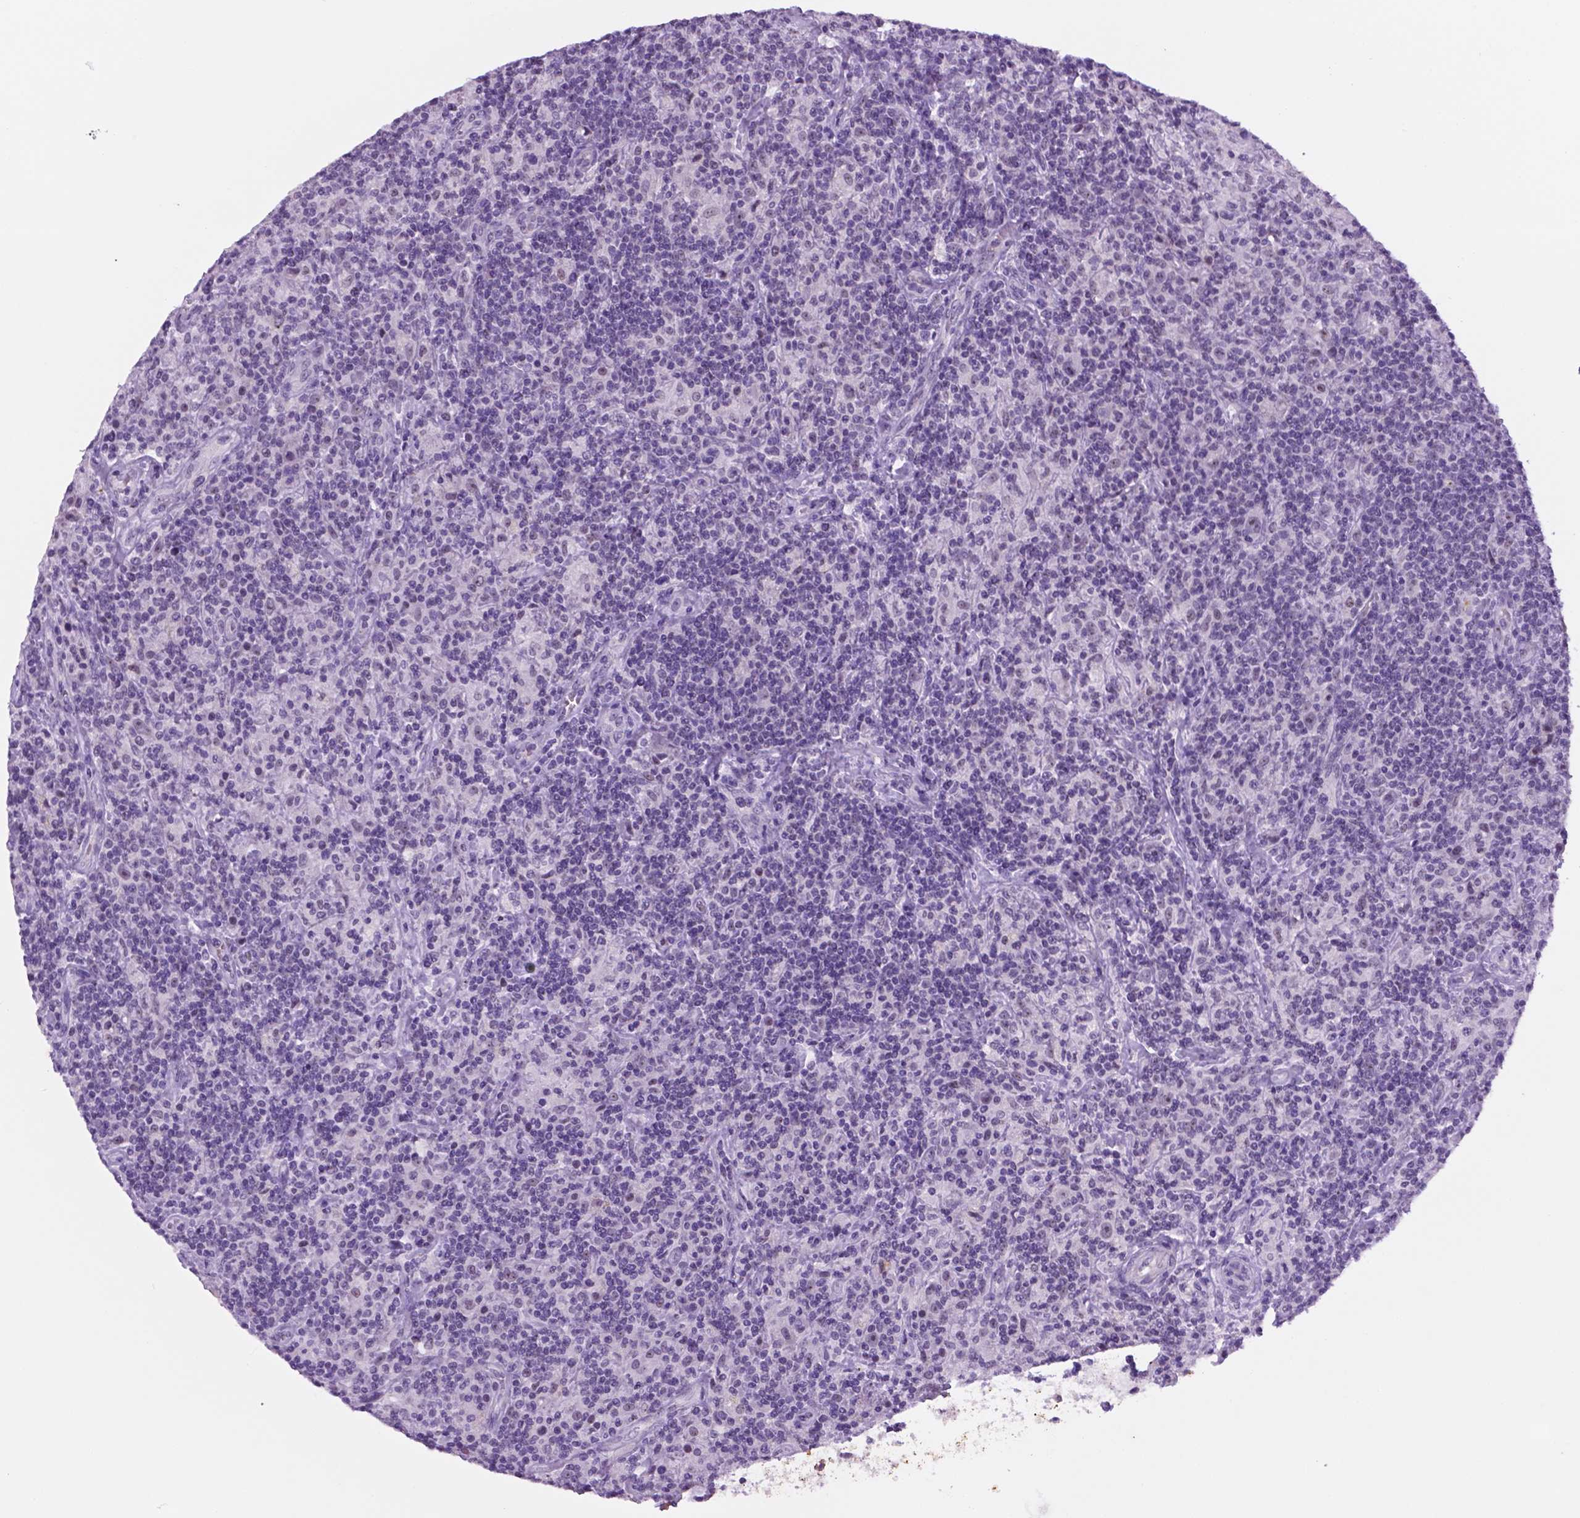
{"staining": {"intensity": "negative", "quantity": "none", "location": "none"}, "tissue": "lymphoma", "cell_type": "Tumor cells", "image_type": "cancer", "snomed": [{"axis": "morphology", "description": "Hodgkin's disease, NOS"}, {"axis": "topography", "description": "Lymph node"}], "caption": "The photomicrograph demonstrates no staining of tumor cells in Hodgkin's disease.", "gene": "C18orf21", "patient": {"sex": "male", "age": 70}}